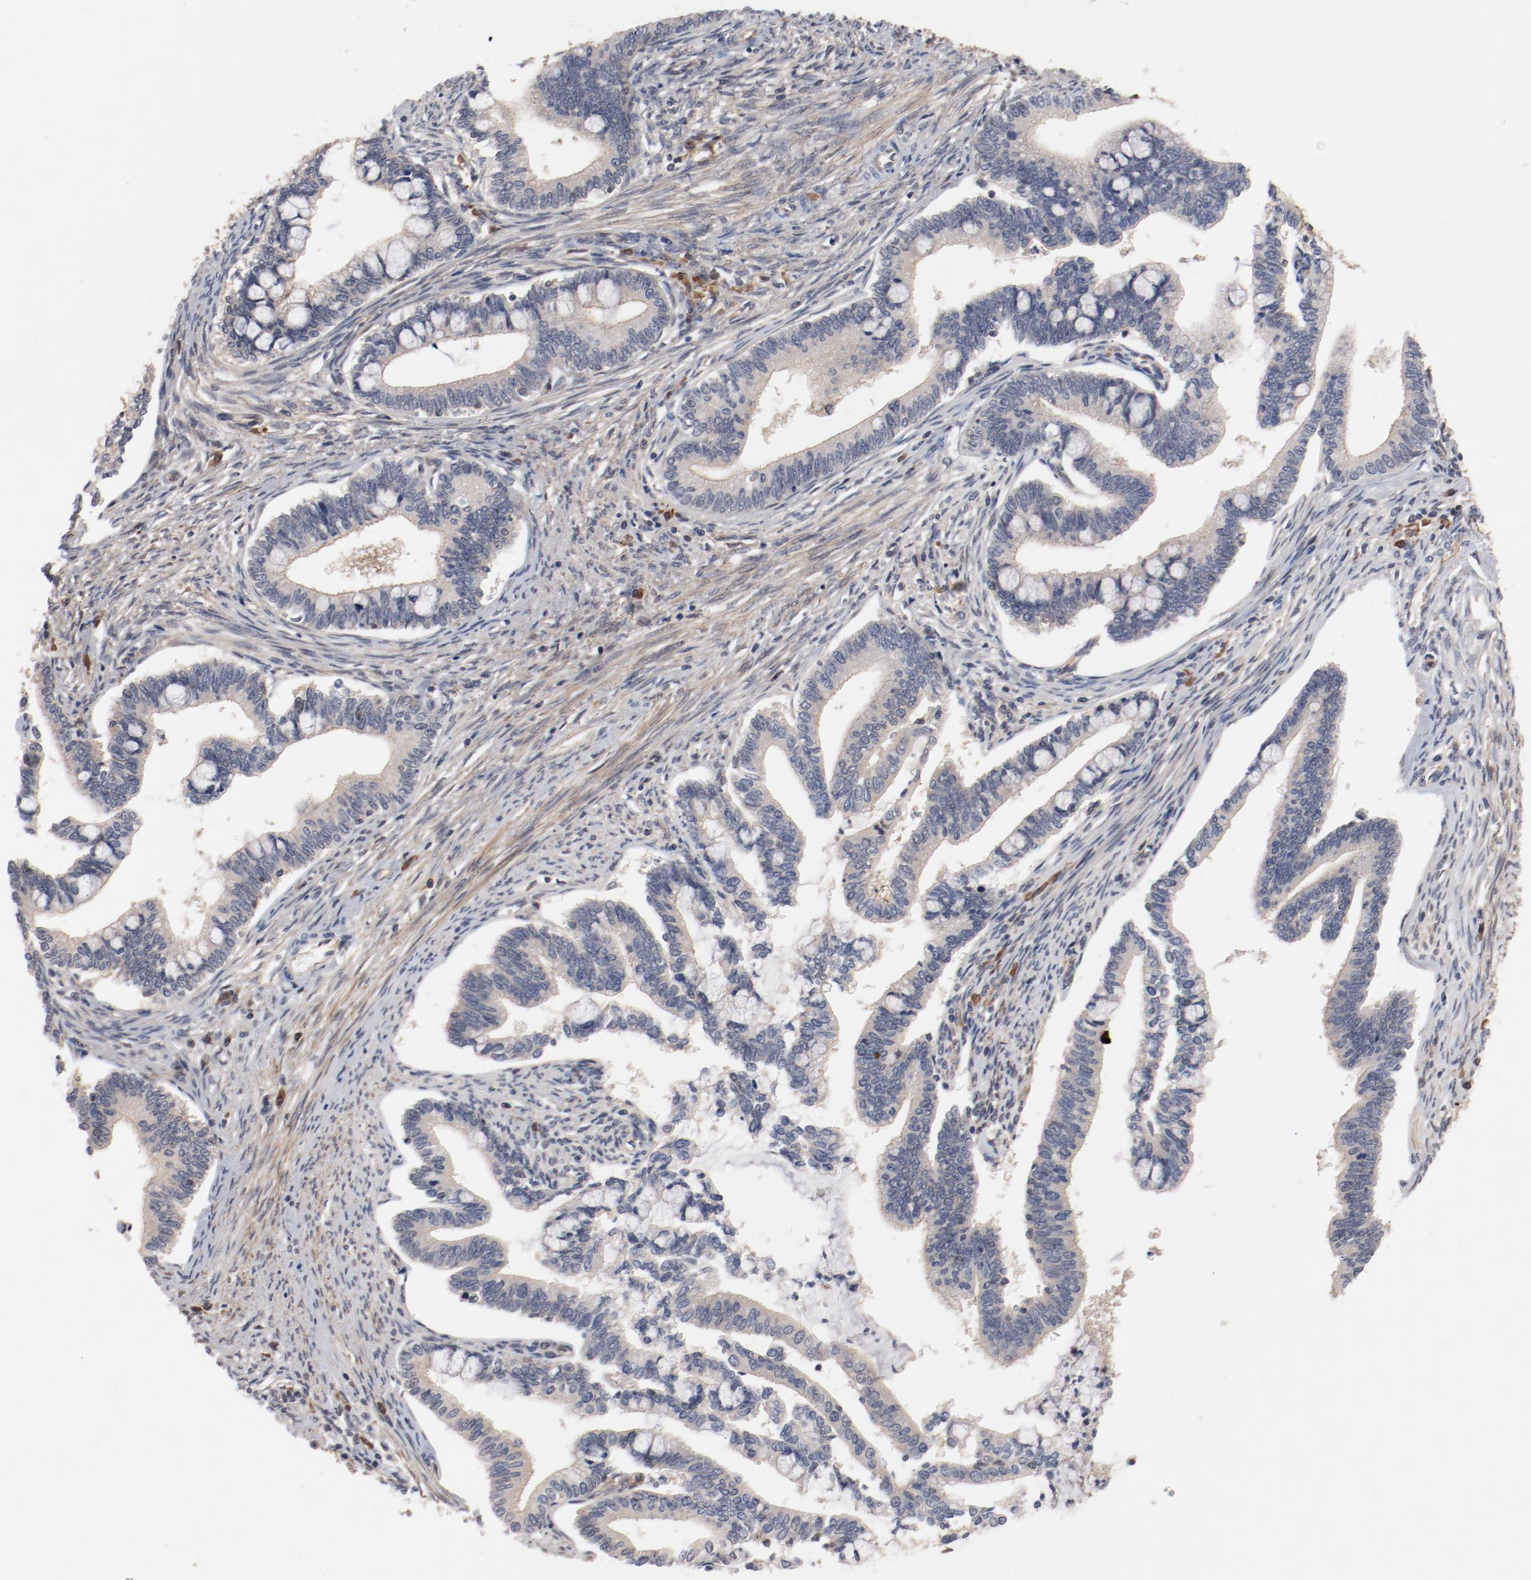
{"staining": {"intensity": "negative", "quantity": "none", "location": "none"}, "tissue": "cervical cancer", "cell_type": "Tumor cells", "image_type": "cancer", "snomed": [{"axis": "morphology", "description": "Adenocarcinoma, NOS"}, {"axis": "topography", "description": "Cervix"}], "caption": "A high-resolution image shows immunohistochemistry (IHC) staining of cervical adenocarcinoma, which shows no significant staining in tumor cells.", "gene": "PITPNM2", "patient": {"sex": "female", "age": 36}}